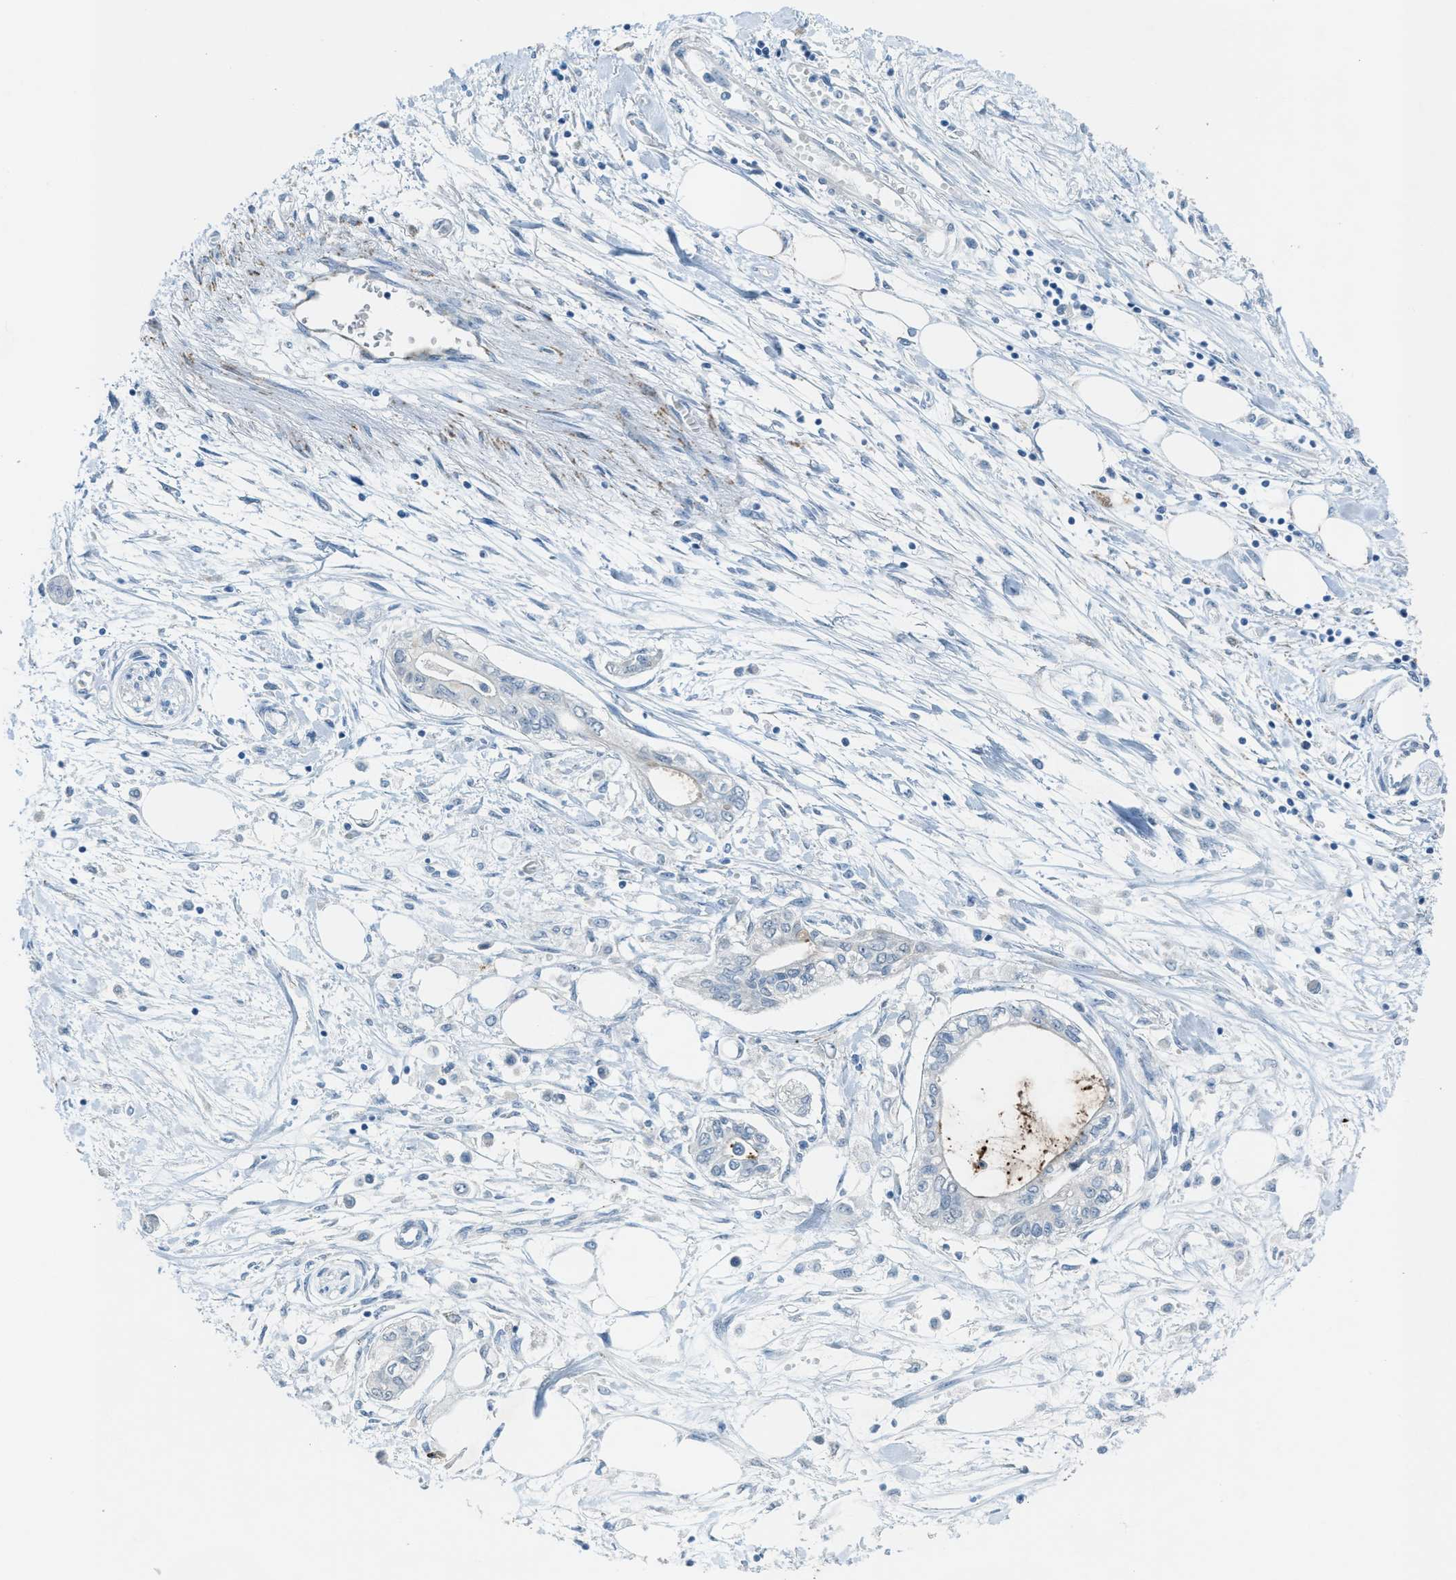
{"staining": {"intensity": "strong", "quantity": "<25%", "location": "cytoplasmic/membranous"}, "tissue": "pancreatic cancer", "cell_type": "Tumor cells", "image_type": "cancer", "snomed": [{"axis": "morphology", "description": "Adenocarcinoma, NOS"}, {"axis": "topography", "description": "Pancreas"}], "caption": "This is a micrograph of immunohistochemistry (IHC) staining of adenocarcinoma (pancreatic), which shows strong positivity in the cytoplasmic/membranous of tumor cells.", "gene": "CDON", "patient": {"sex": "female", "age": 77}}